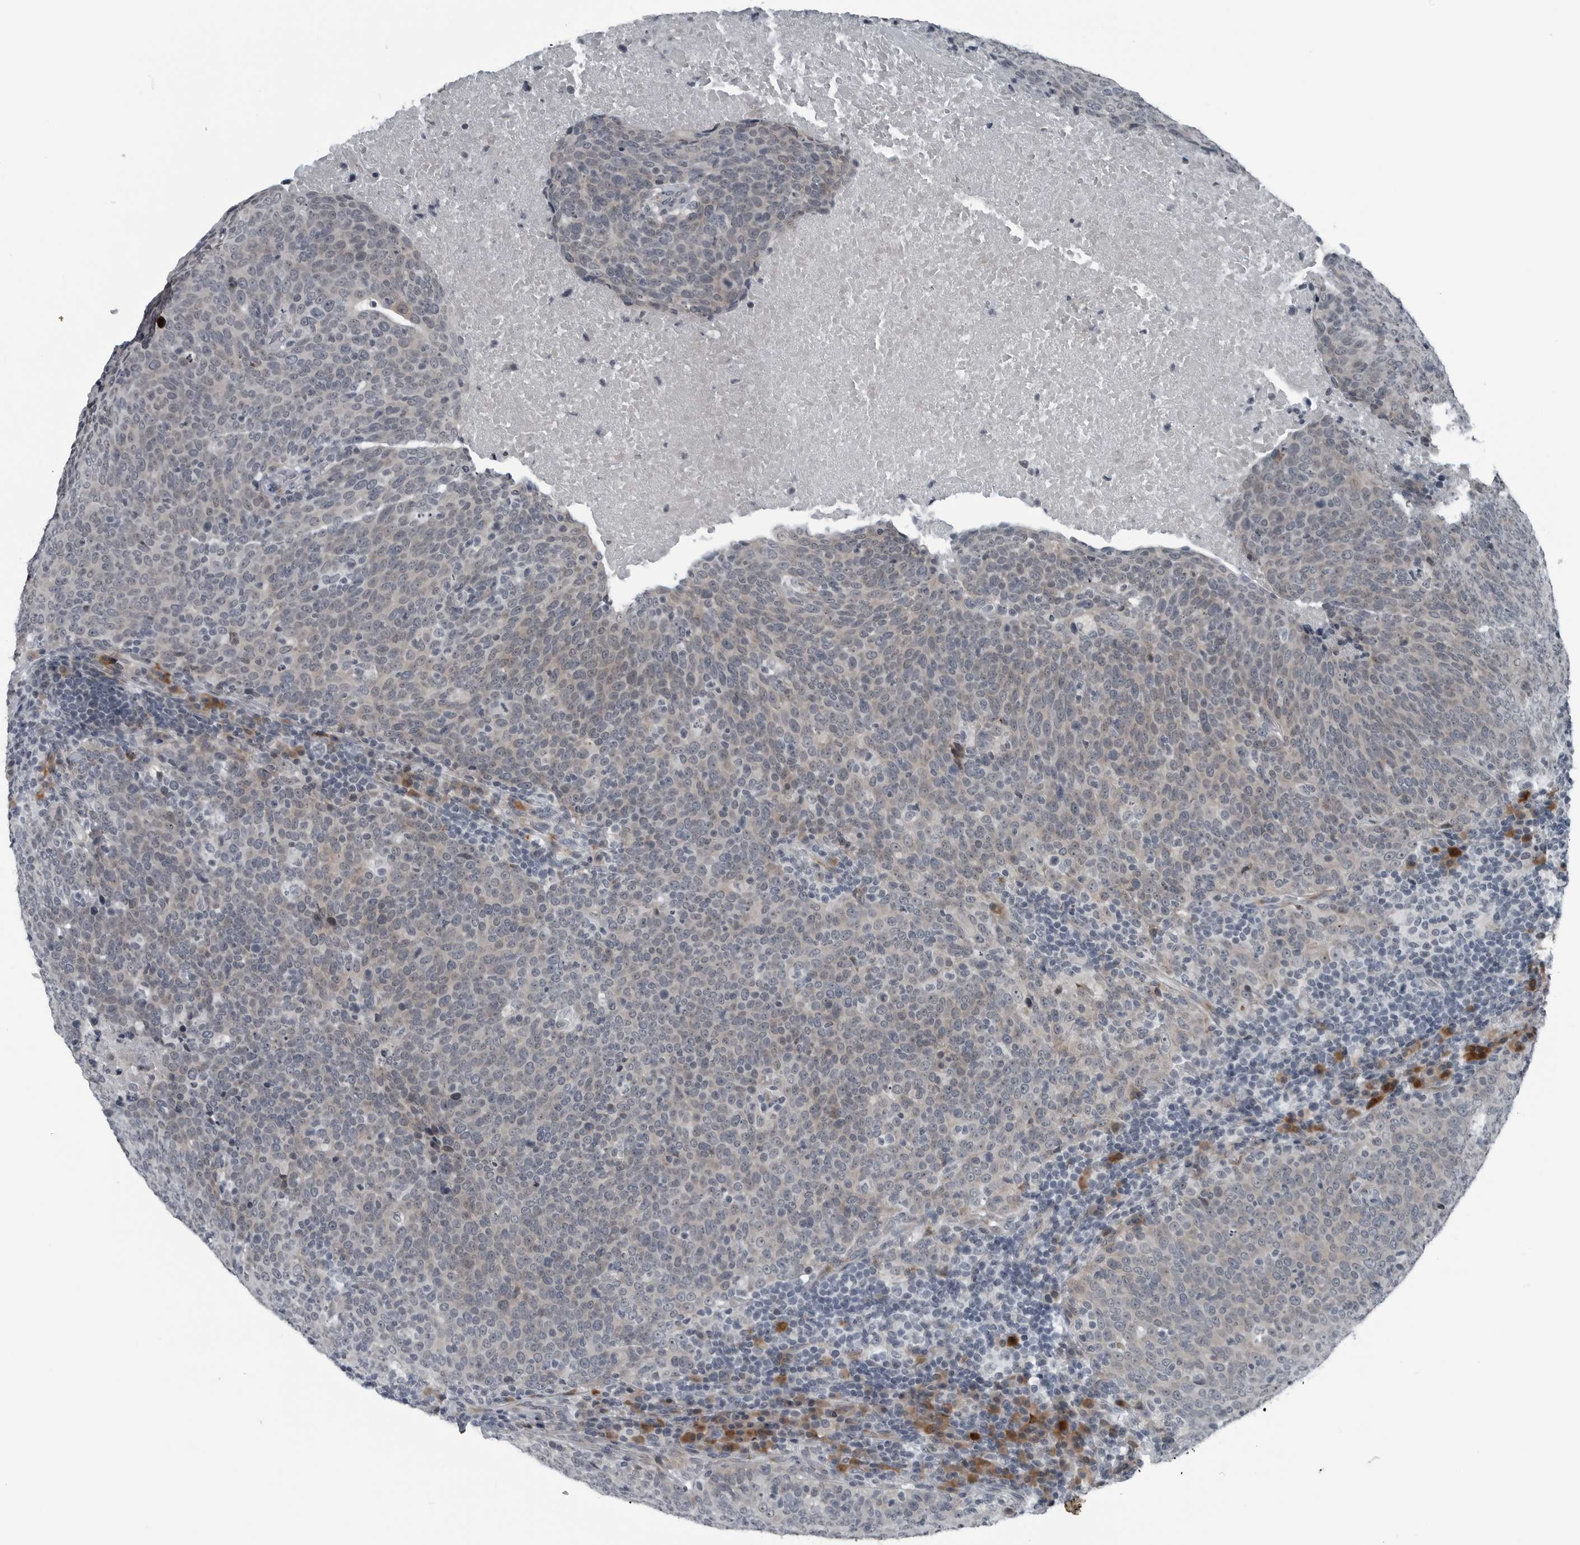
{"staining": {"intensity": "weak", "quantity": "<25%", "location": "cytoplasmic/membranous"}, "tissue": "head and neck cancer", "cell_type": "Tumor cells", "image_type": "cancer", "snomed": [{"axis": "morphology", "description": "Squamous cell carcinoma, NOS"}, {"axis": "morphology", "description": "Squamous cell carcinoma, metastatic, NOS"}, {"axis": "topography", "description": "Lymph node"}, {"axis": "topography", "description": "Head-Neck"}], "caption": "This is an immunohistochemistry (IHC) histopathology image of squamous cell carcinoma (head and neck). There is no positivity in tumor cells.", "gene": "DNAAF11", "patient": {"sex": "male", "age": 62}}